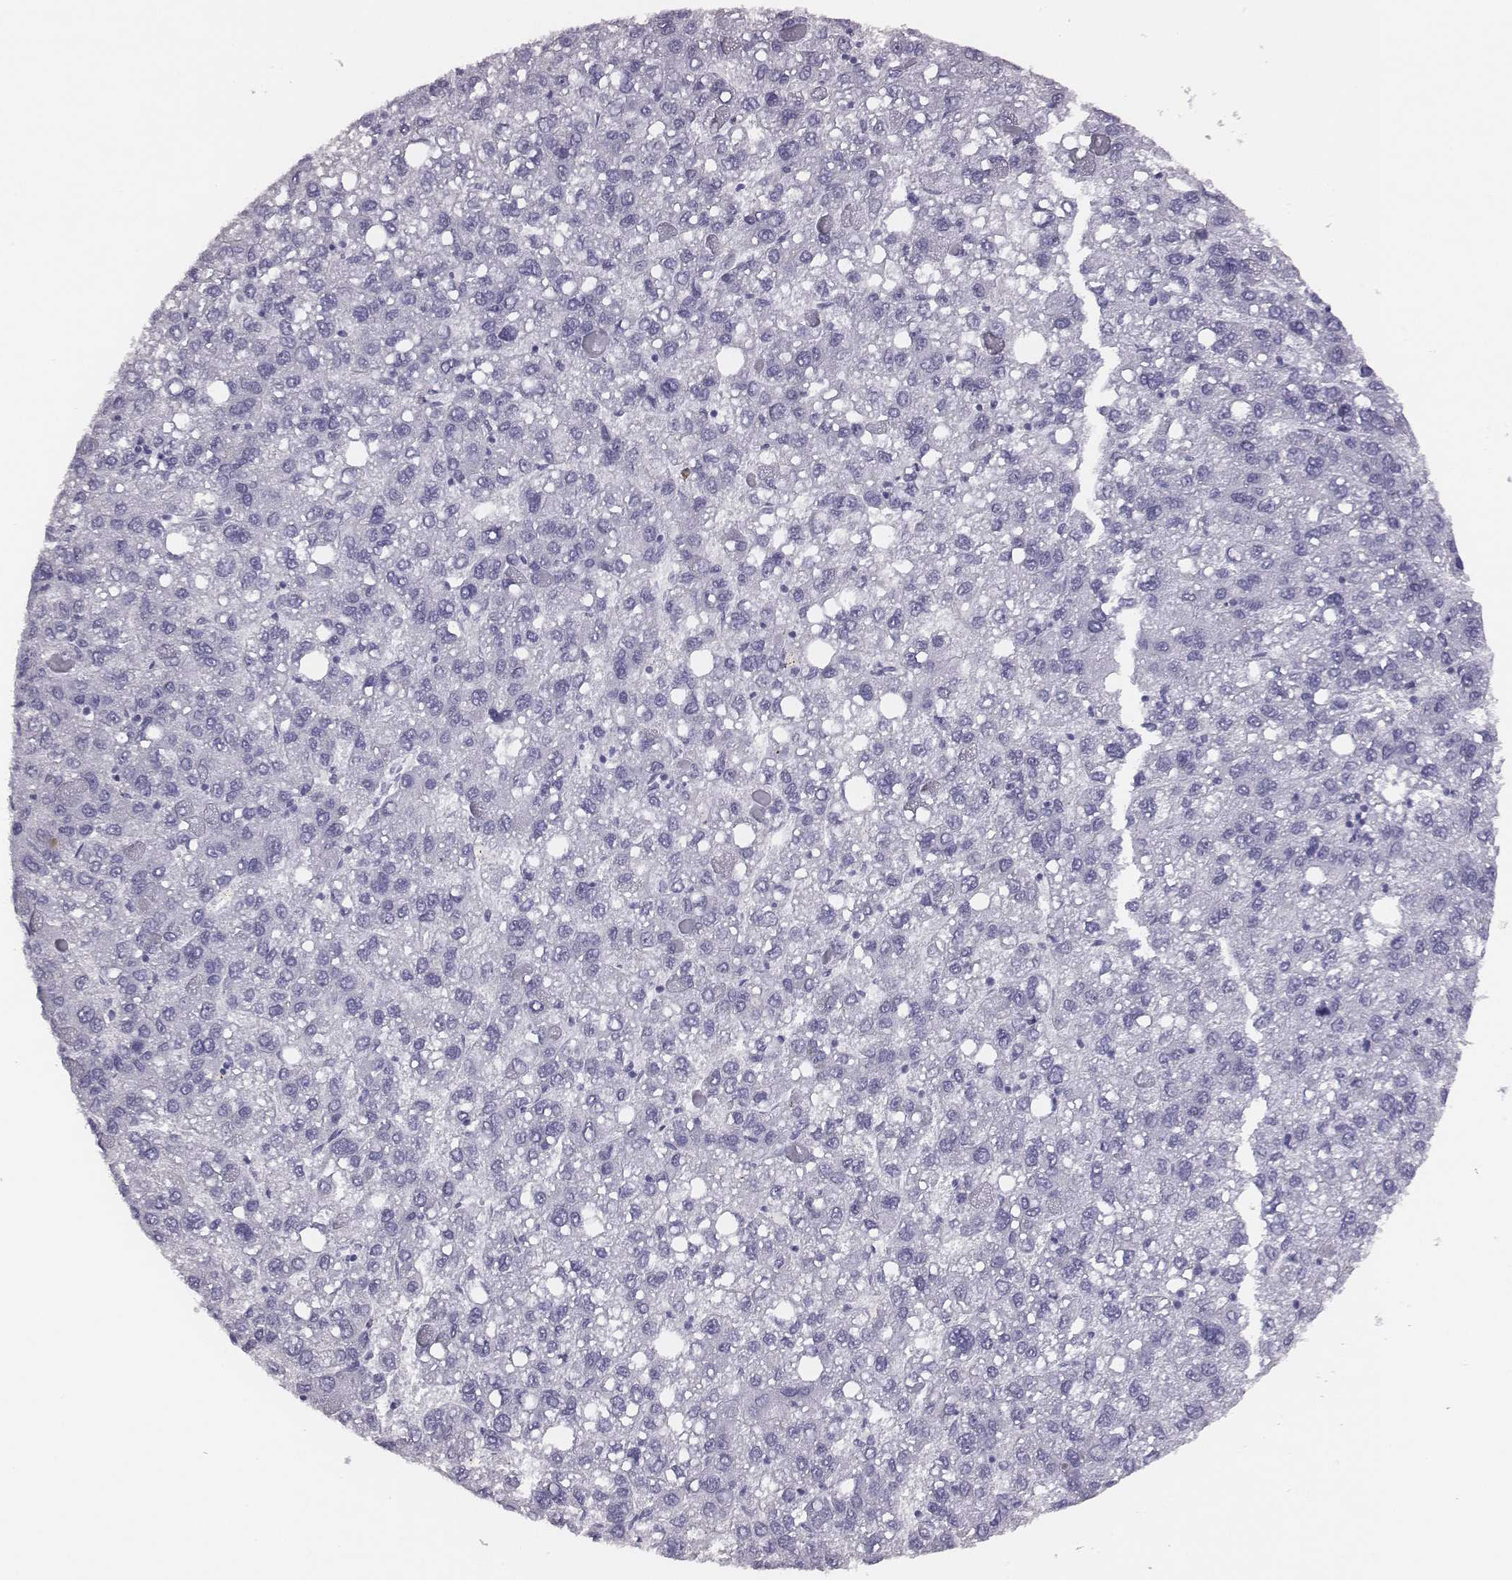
{"staining": {"intensity": "negative", "quantity": "none", "location": "none"}, "tissue": "liver cancer", "cell_type": "Tumor cells", "image_type": "cancer", "snomed": [{"axis": "morphology", "description": "Carcinoma, Hepatocellular, NOS"}, {"axis": "topography", "description": "Liver"}], "caption": "The immunohistochemistry (IHC) micrograph has no significant staining in tumor cells of liver cancer (hepatocellular carcinoma) tissue. (DAB immunohistochemistry with hematoxylin counter stain).", "gene": "ACOD1", "patient": {"sex": "female", "age": 82}}